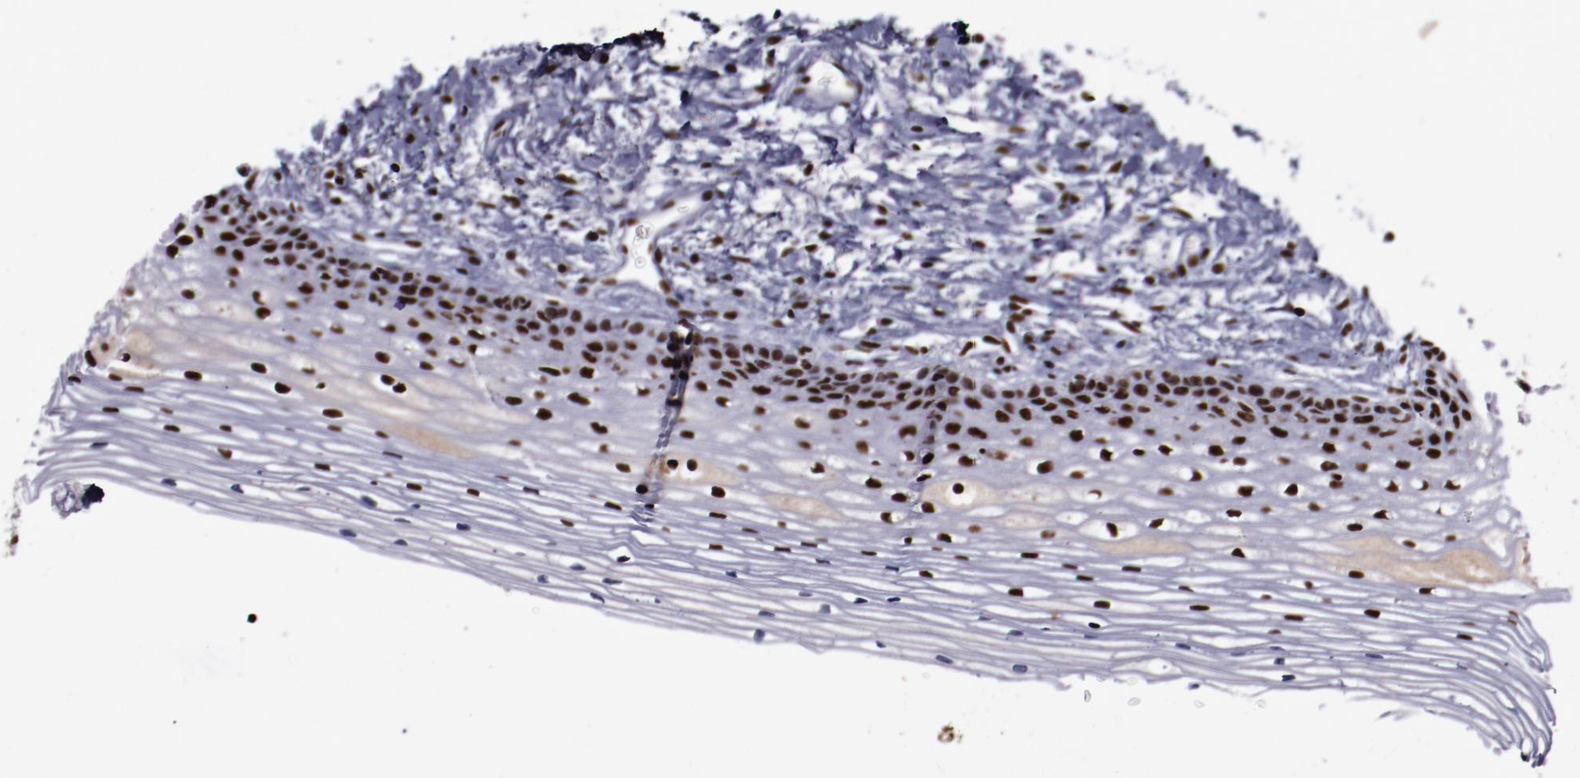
{"staining": {"intensity": "strong", "quantity": ">75%", "location": "nuclear"}, "tissue": "cervix", "cell_type": "Glandular cells", "image_type": "normal", "snomed": [{"axis": "morphology", "description": "Normal tissue, NOS"}, {"axis": "topography", "description": "Cervix"}], "caption": "Immunohistochemical staining of benign human cervix displays strong nuclear protein staining in approximately >75% of glandular cells.", "gene": "ERH", "patient": {"sex": "female", "age": 77}}